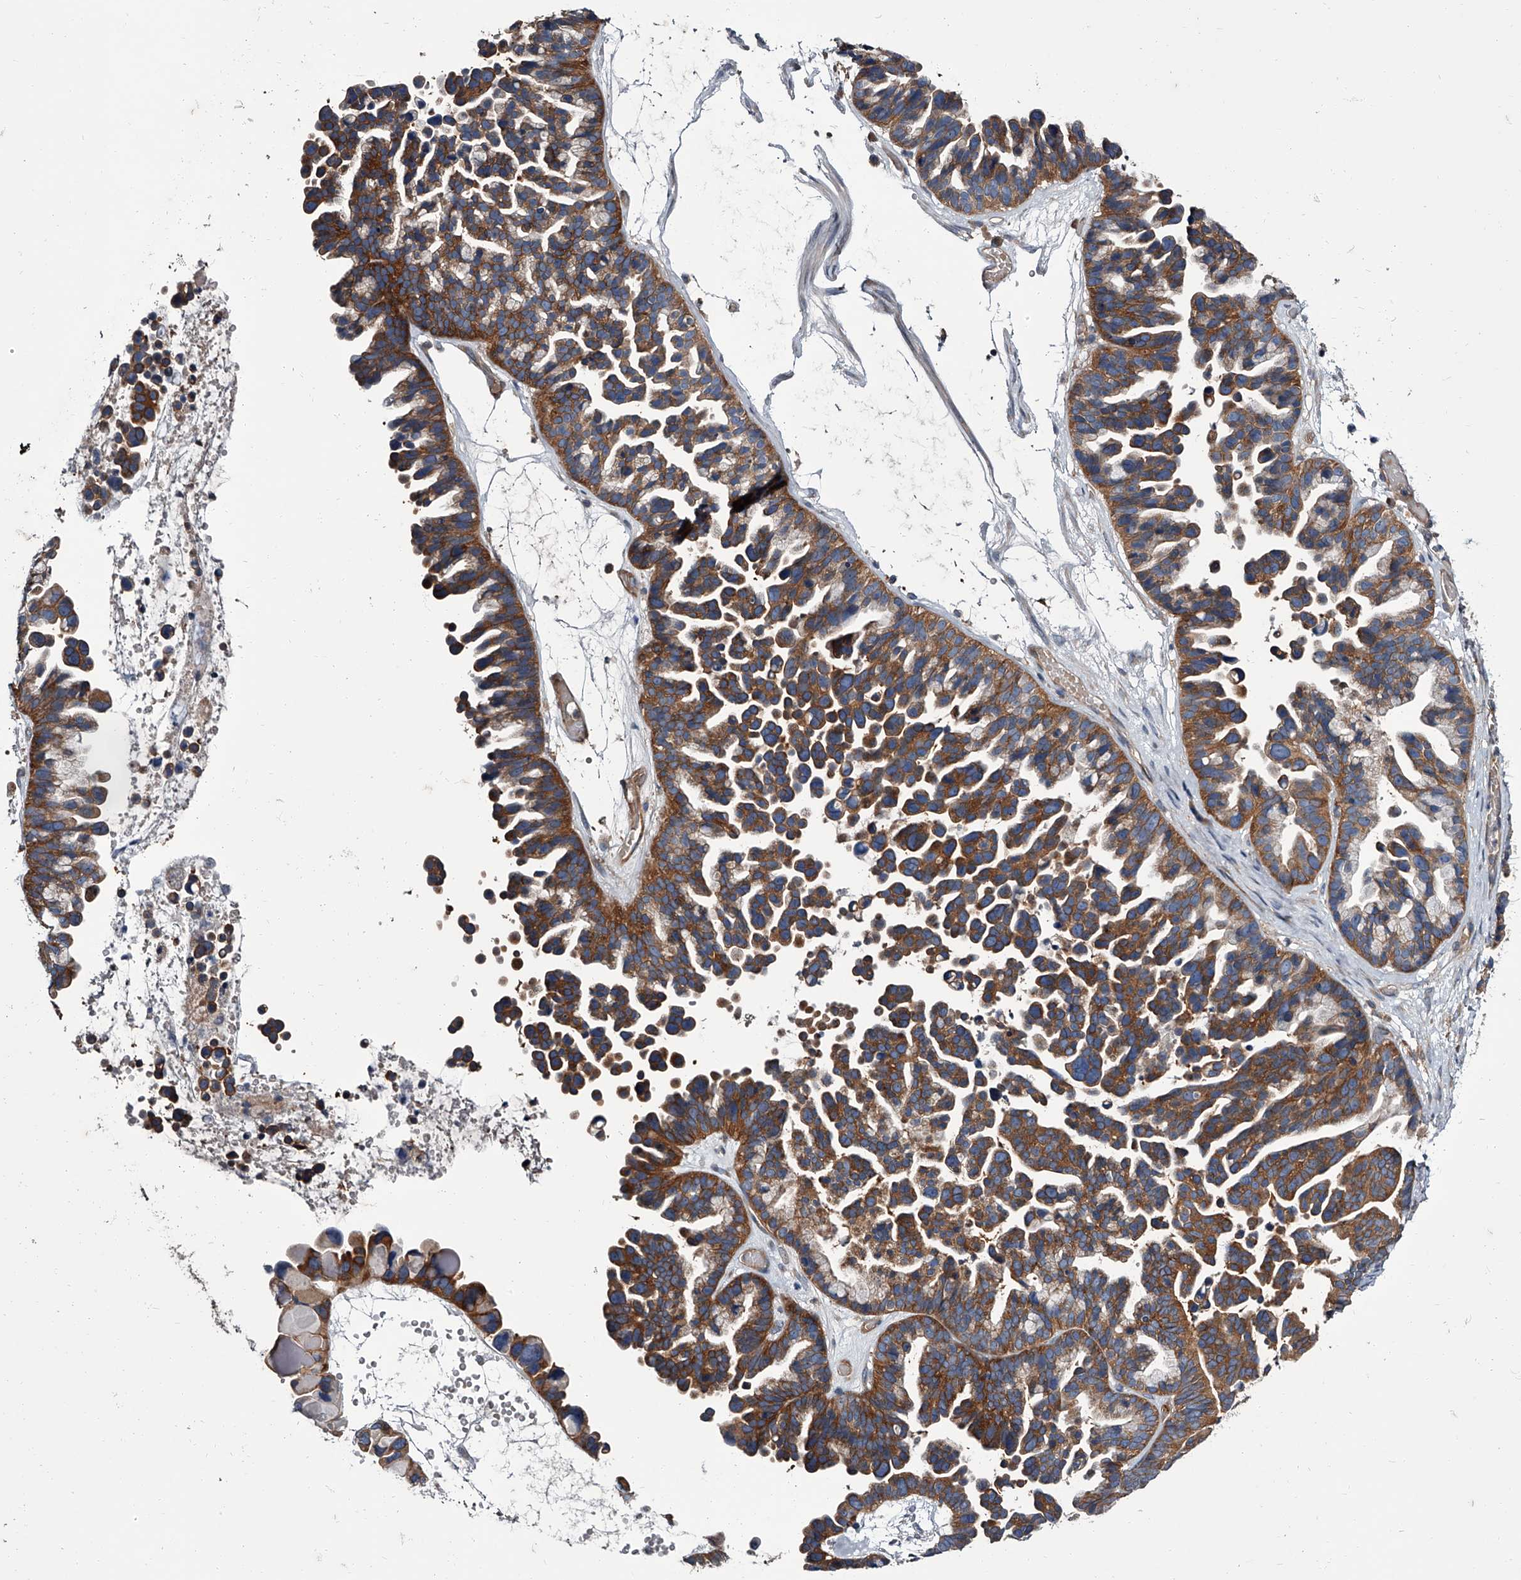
{"staining": {"intensity": "strong", "quantity": "25%-75%", "location": "cytoplasmic/membranous"}, "tissue": "ovarian cancer", "cell_type": "Tumor cells", "image_type": "cancer", "snomed": [{"axis": "morphology", "description": "Cystadenocarcinoma, serous, NOS"}, {"axis": "topography", "description": "Ovary"}], "caption": "DAB (3,3'-diaminobenzidine) immunohistochemical staining of human ovarian cancer (serous cystadenocarcinoma) demonstrates strong cytoplasmic/membranous protein expression in about 25%-75% of tumor cells.", "gene": "GAPVD1", "patient": {"sex": "female", "age": 56}}